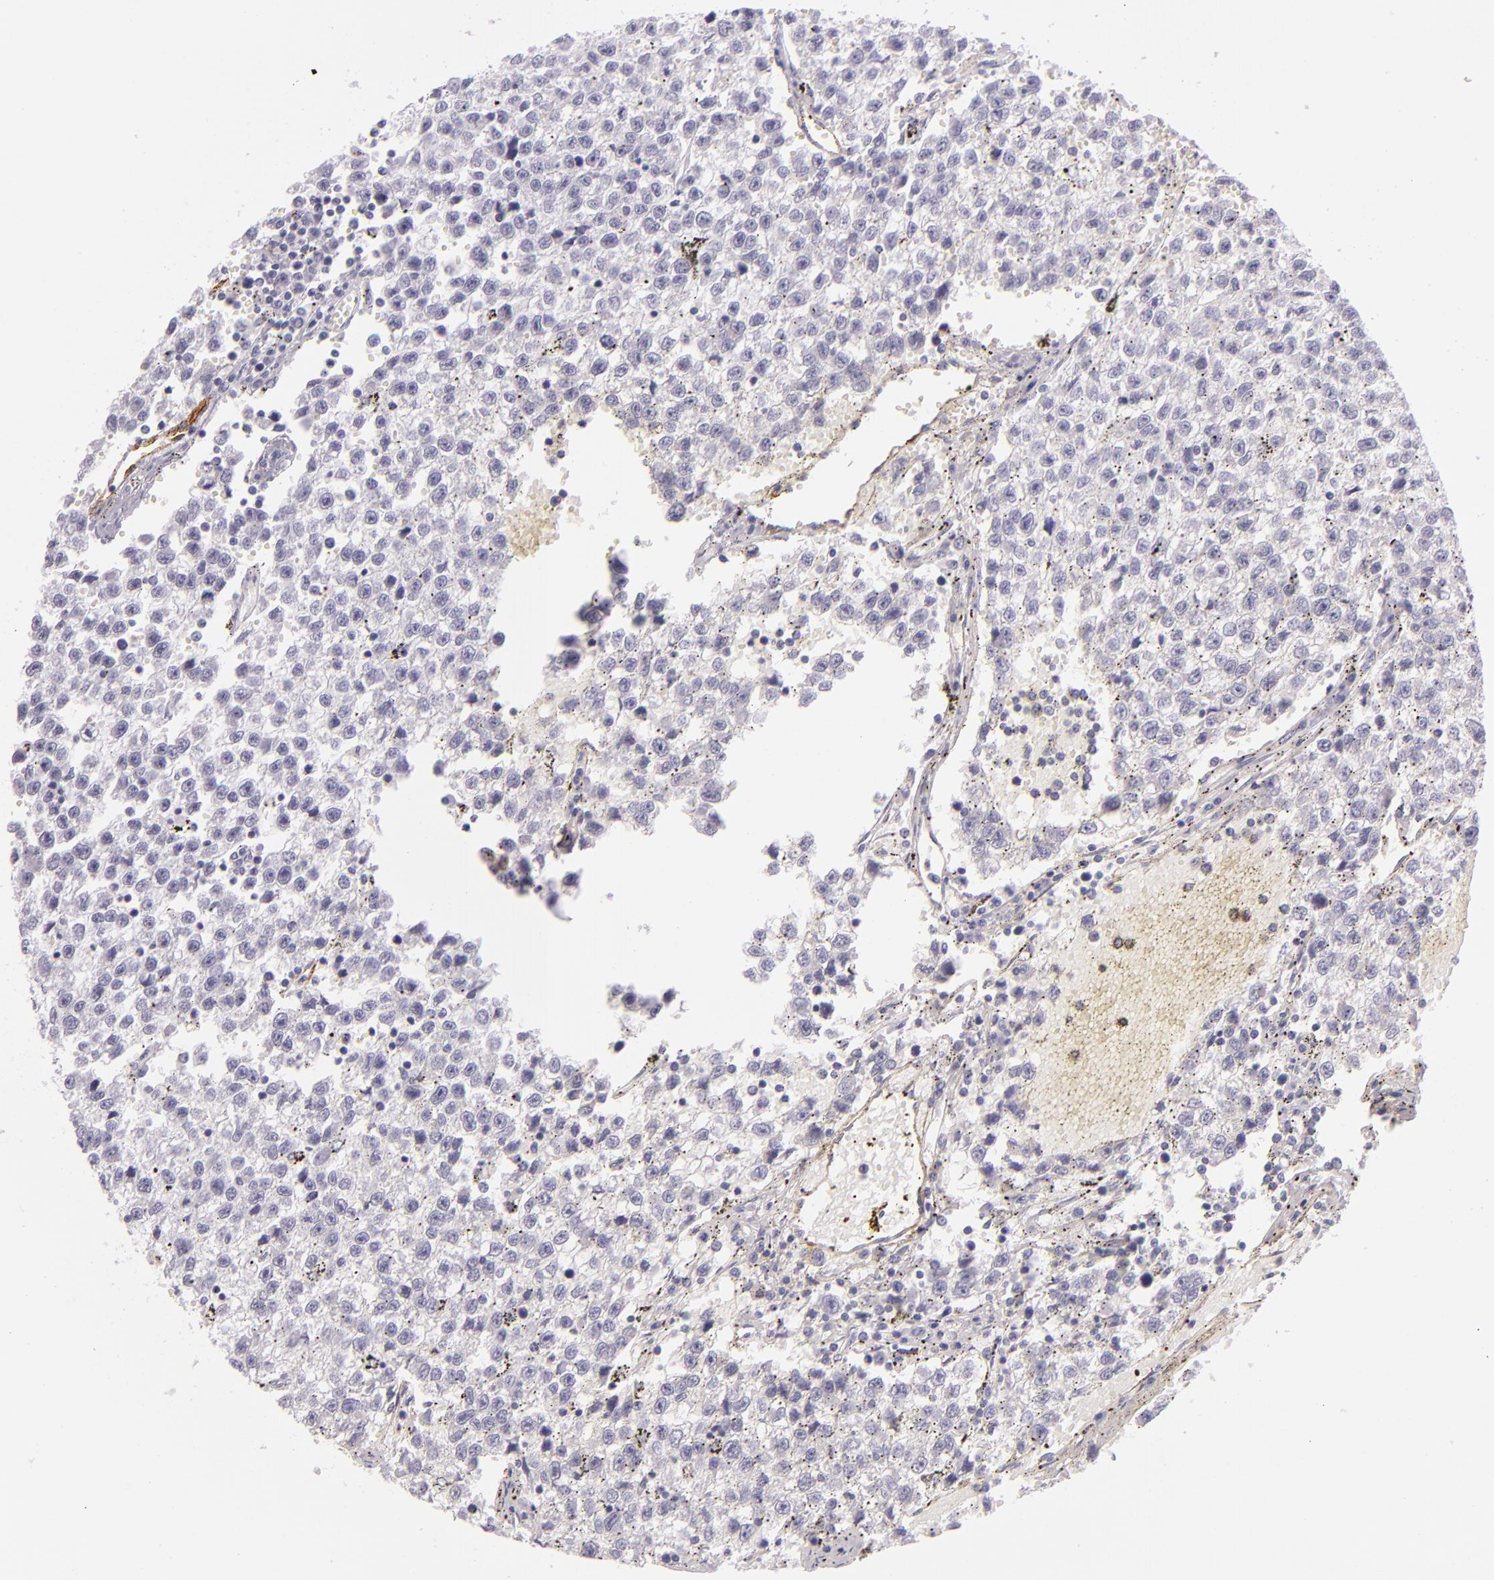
{"staining": {"intensity": "negative", "quantity": "none", "location": "none"}, "tissue": "testis cancer", "cell_type": "Tumor cells", "image_type": "cancer", "snomed": [{"axis": "morphology", "description": "Seminoma, NOS"}, {"axis": "topography", "description": "Testis"}], "caption": "The IHC micrograph has no significant positivity in tumor cells of seminoma (testis) tissue. (DAB immunohistochemistry (IHC) visualized using brightfield microscopy, high magnification).", "gene": "SELP", "patient": {"sex": "male", "age": 35}}